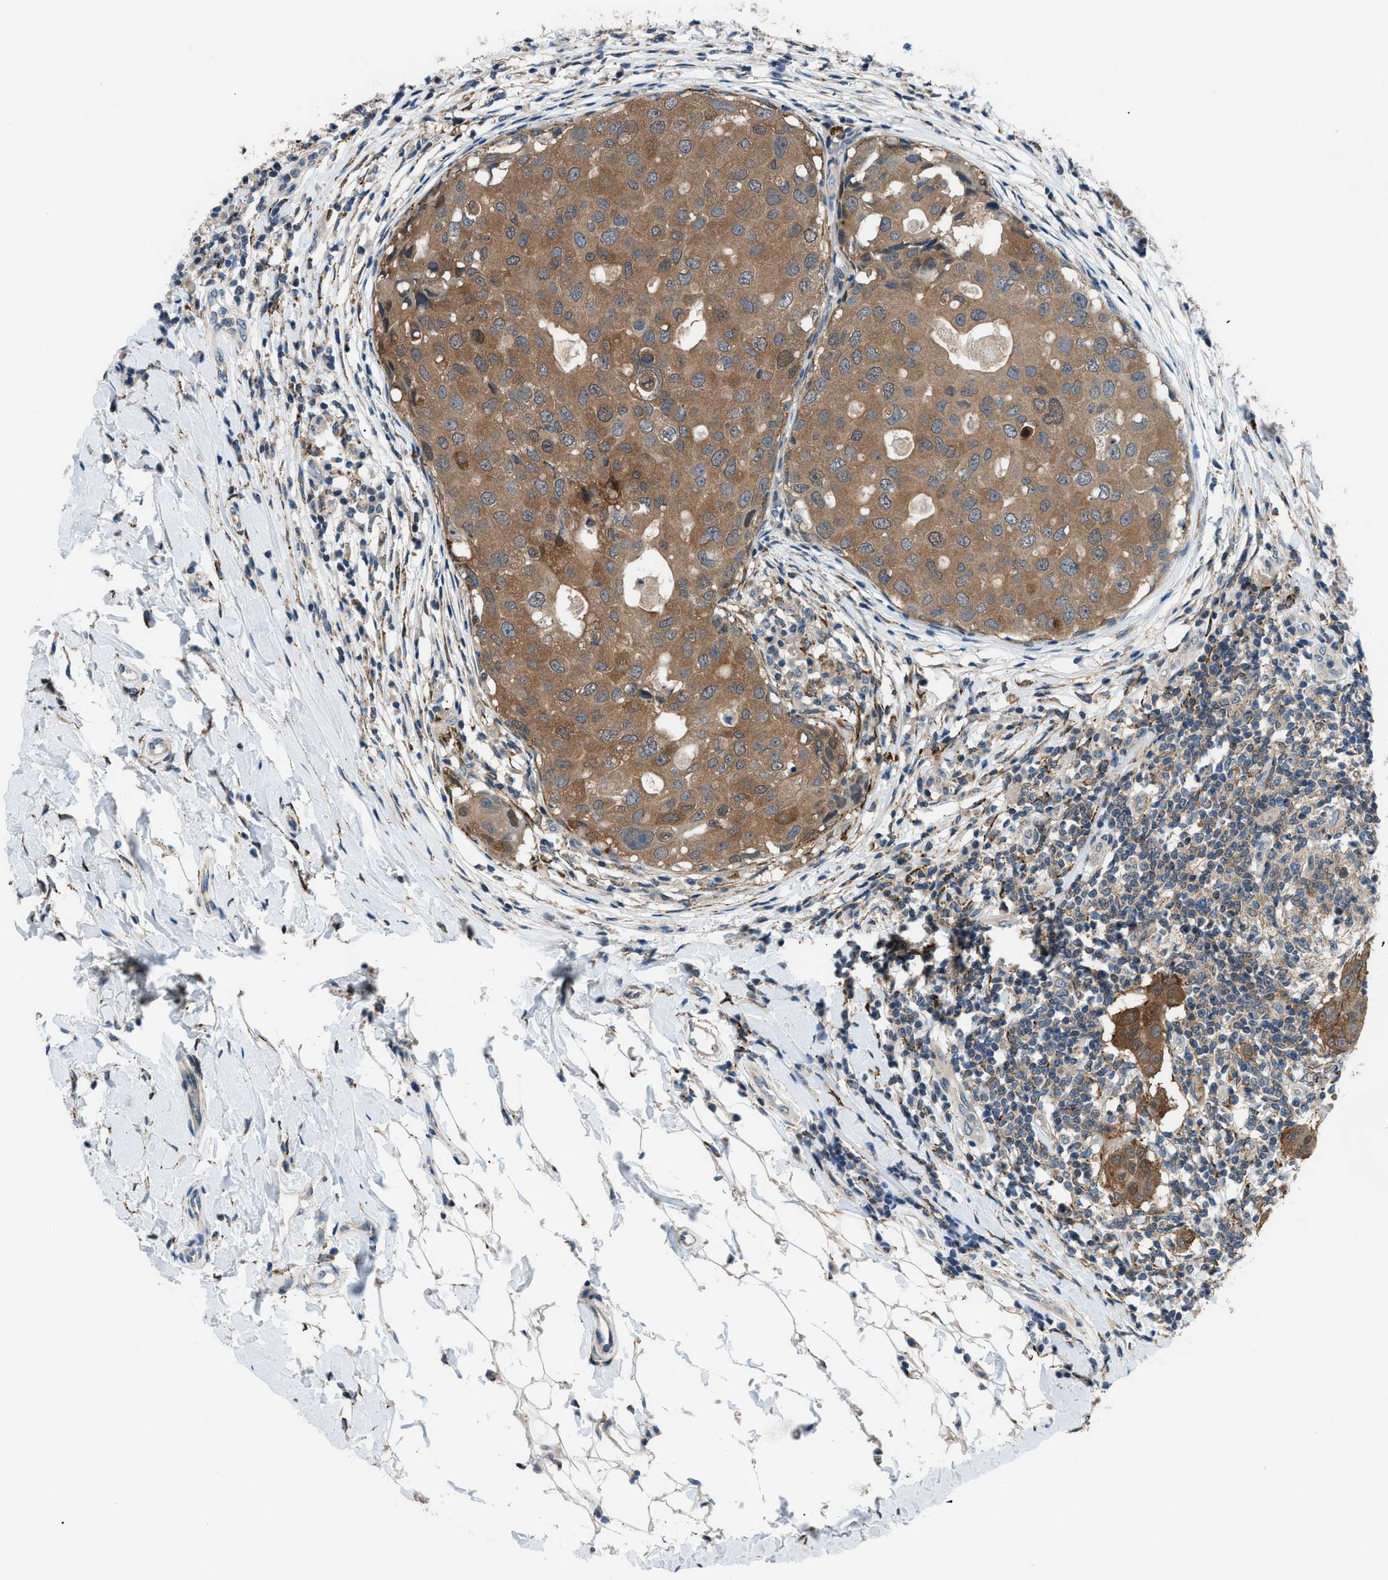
{"staining": {"intensity": "moderate", "quantity": ">75%", "location": "cytoplasmic/membranous,nuclear"}, "tissue": "breast cancer", "cell_type": "Tumor cells", "image_type": "cancer", "snomed": [{"axis": "morphology", "description": "Duct carcinoma"}, {"axis": "topography", "description": "Breast"}], "caption": "This is an image of immunohistochemistry (IHC) staining of breast infiltrating ductal carcinoma, which shows moderate staining in the cytoplasmic/membranous and nuclear of tumor cells.", "gene": "TMEM45B", "patient": {"sex": "female", "age": 27}}